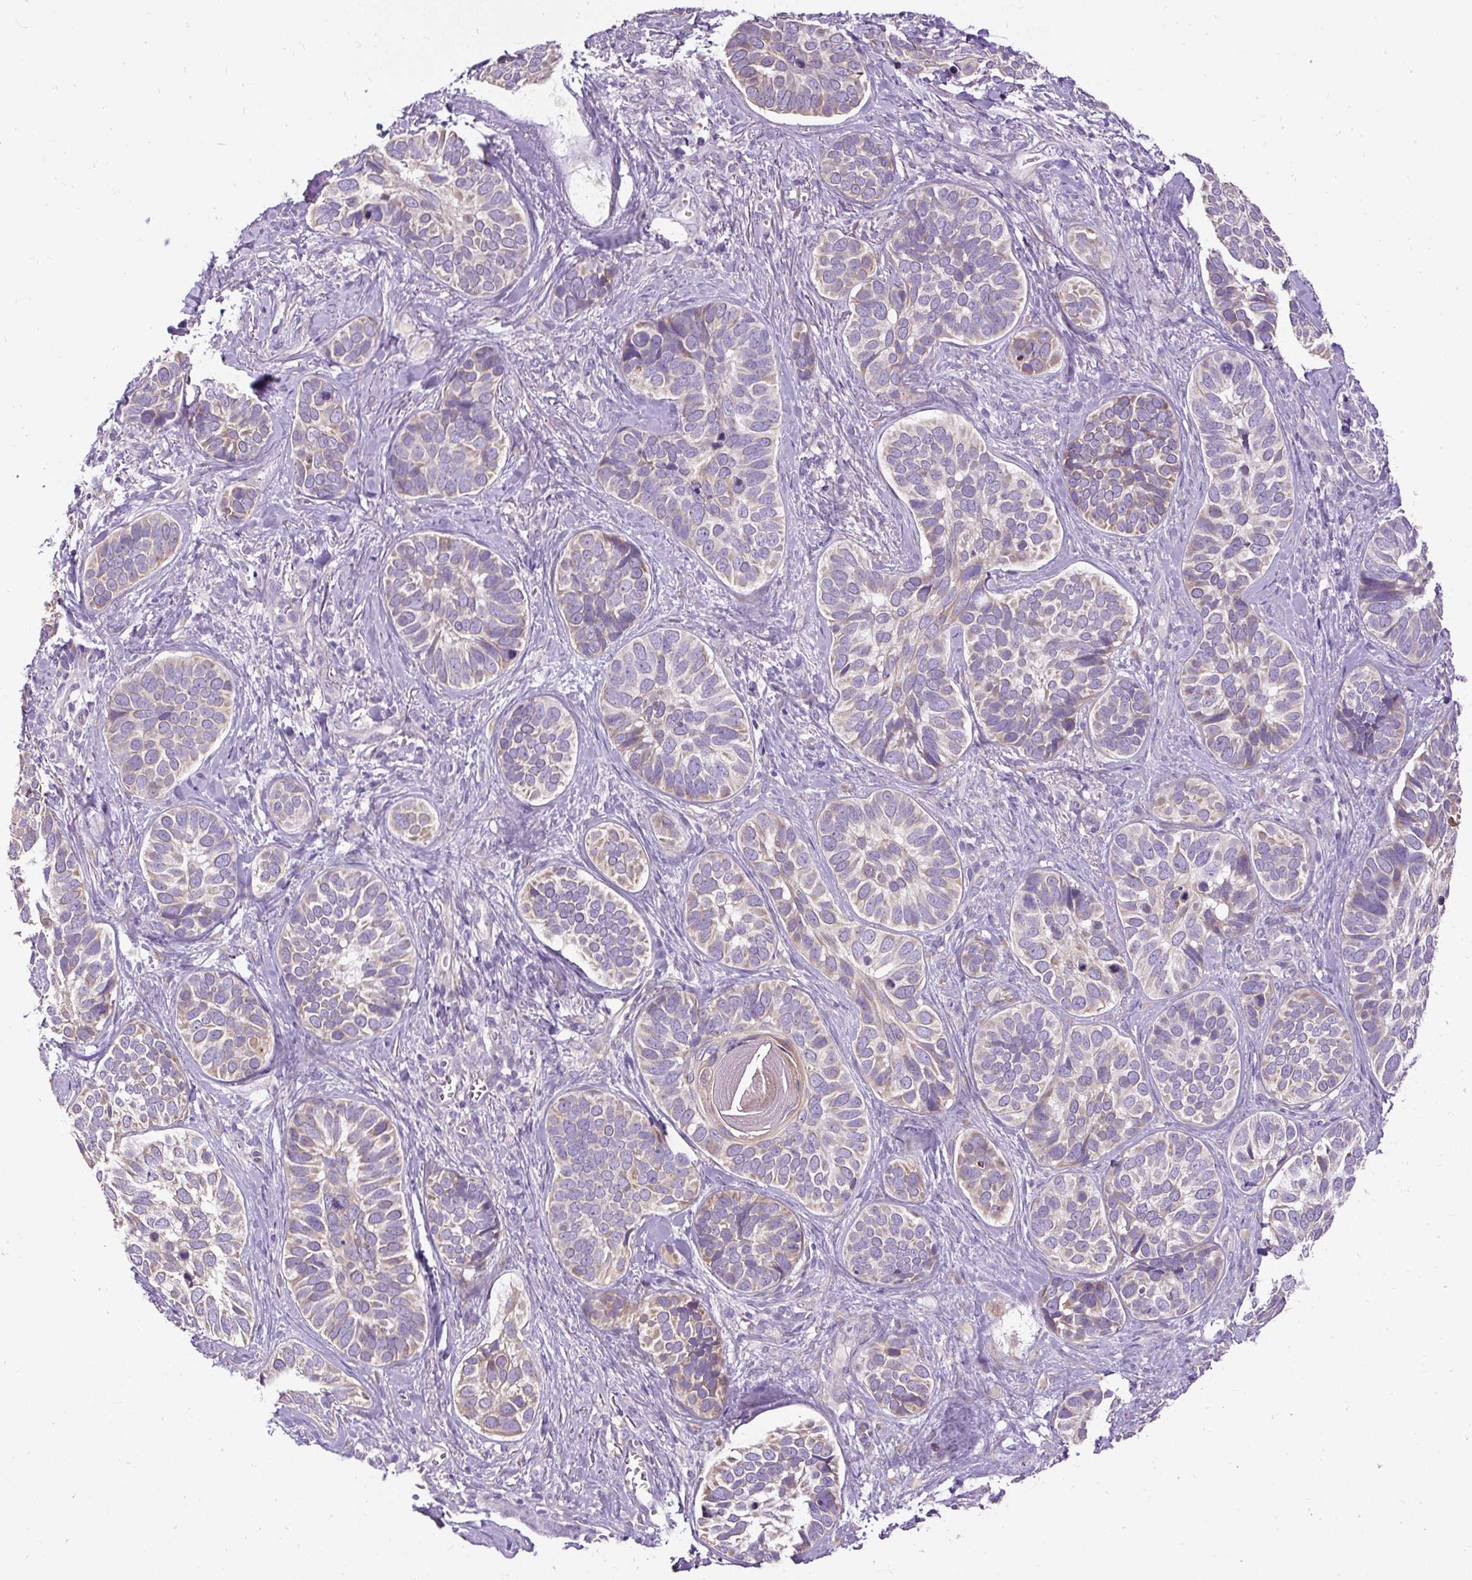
{"staining": {"intensity": "weak", "quantity": "25%-75%", "location": "cytoplasmic/membranous"}, "tissue": "skin cancer", "cell_type": "Tumor cells", "image_type": "cancer", "snomed": [{"axis": "morphology", "description": "Basal cell carcinoma"}, {"axis": "topography", "description": "Skin"}], "caption": "Skin cancer (basal cell carcinoma) was stained to show a protein in brown. There is low levels of weak cytoplasmic/membranous expression in approximately 25%-75% of tumor cells.", "gene": "FAM149A", "patient": {"sex": "male", "age": 62}}